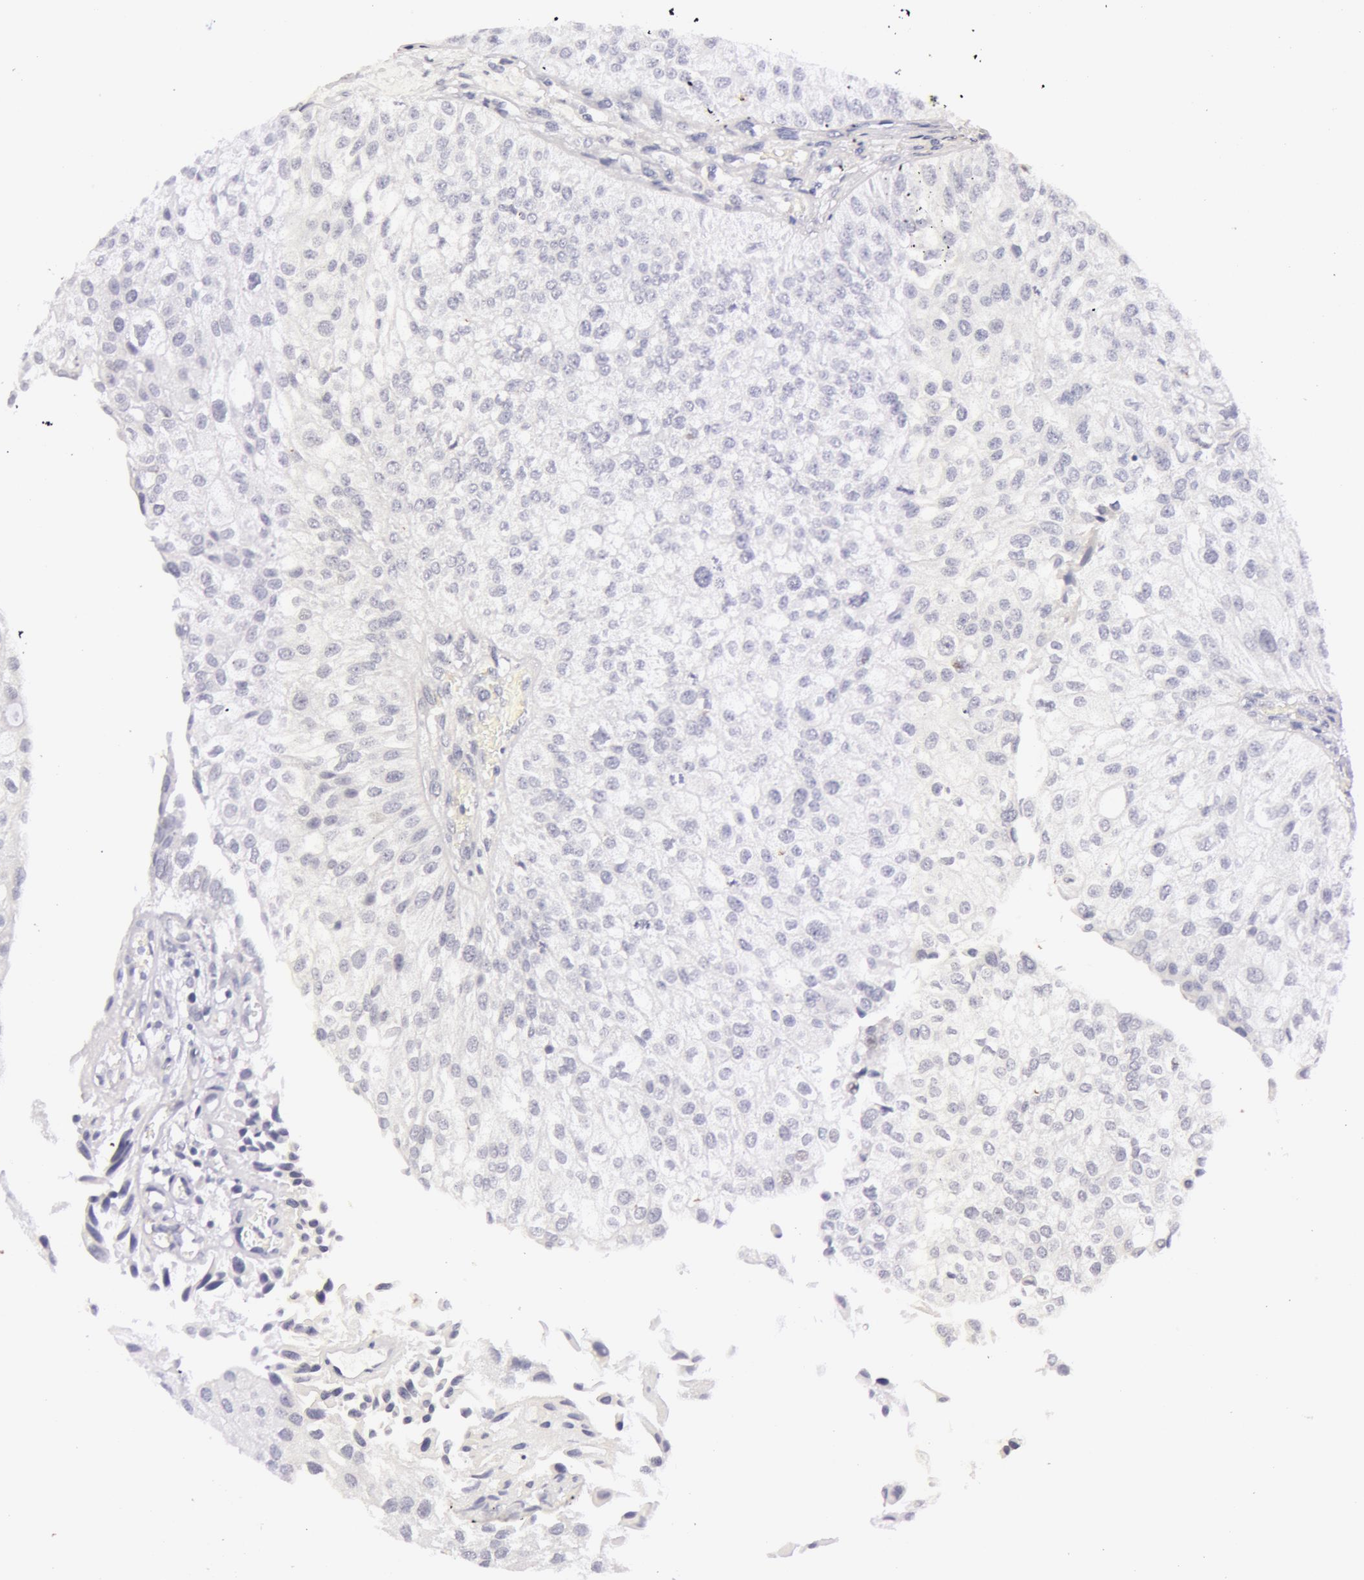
{"staining": {"intensity": "negative", "quantity": "none", "location": "none"}, "tissue": "urothelial cancer", "cell_type": "Tumor cells", "image_type": "cancer", "snomed": [{"axis": "morphology", "description": "Urothelial carcinoma, Low grade"}, {"axis": "topography", "description": "Urinary bladder"}], "caption": "Histopathology image shows no protein positivity in tumor cells of urothelial carcinoma (low-grade) tissue. (Immunohistochemistry, brightfield microscopy, high magnification).", "gene": "RBMY1F", "patient": {"sex": "female", "age": 89}}